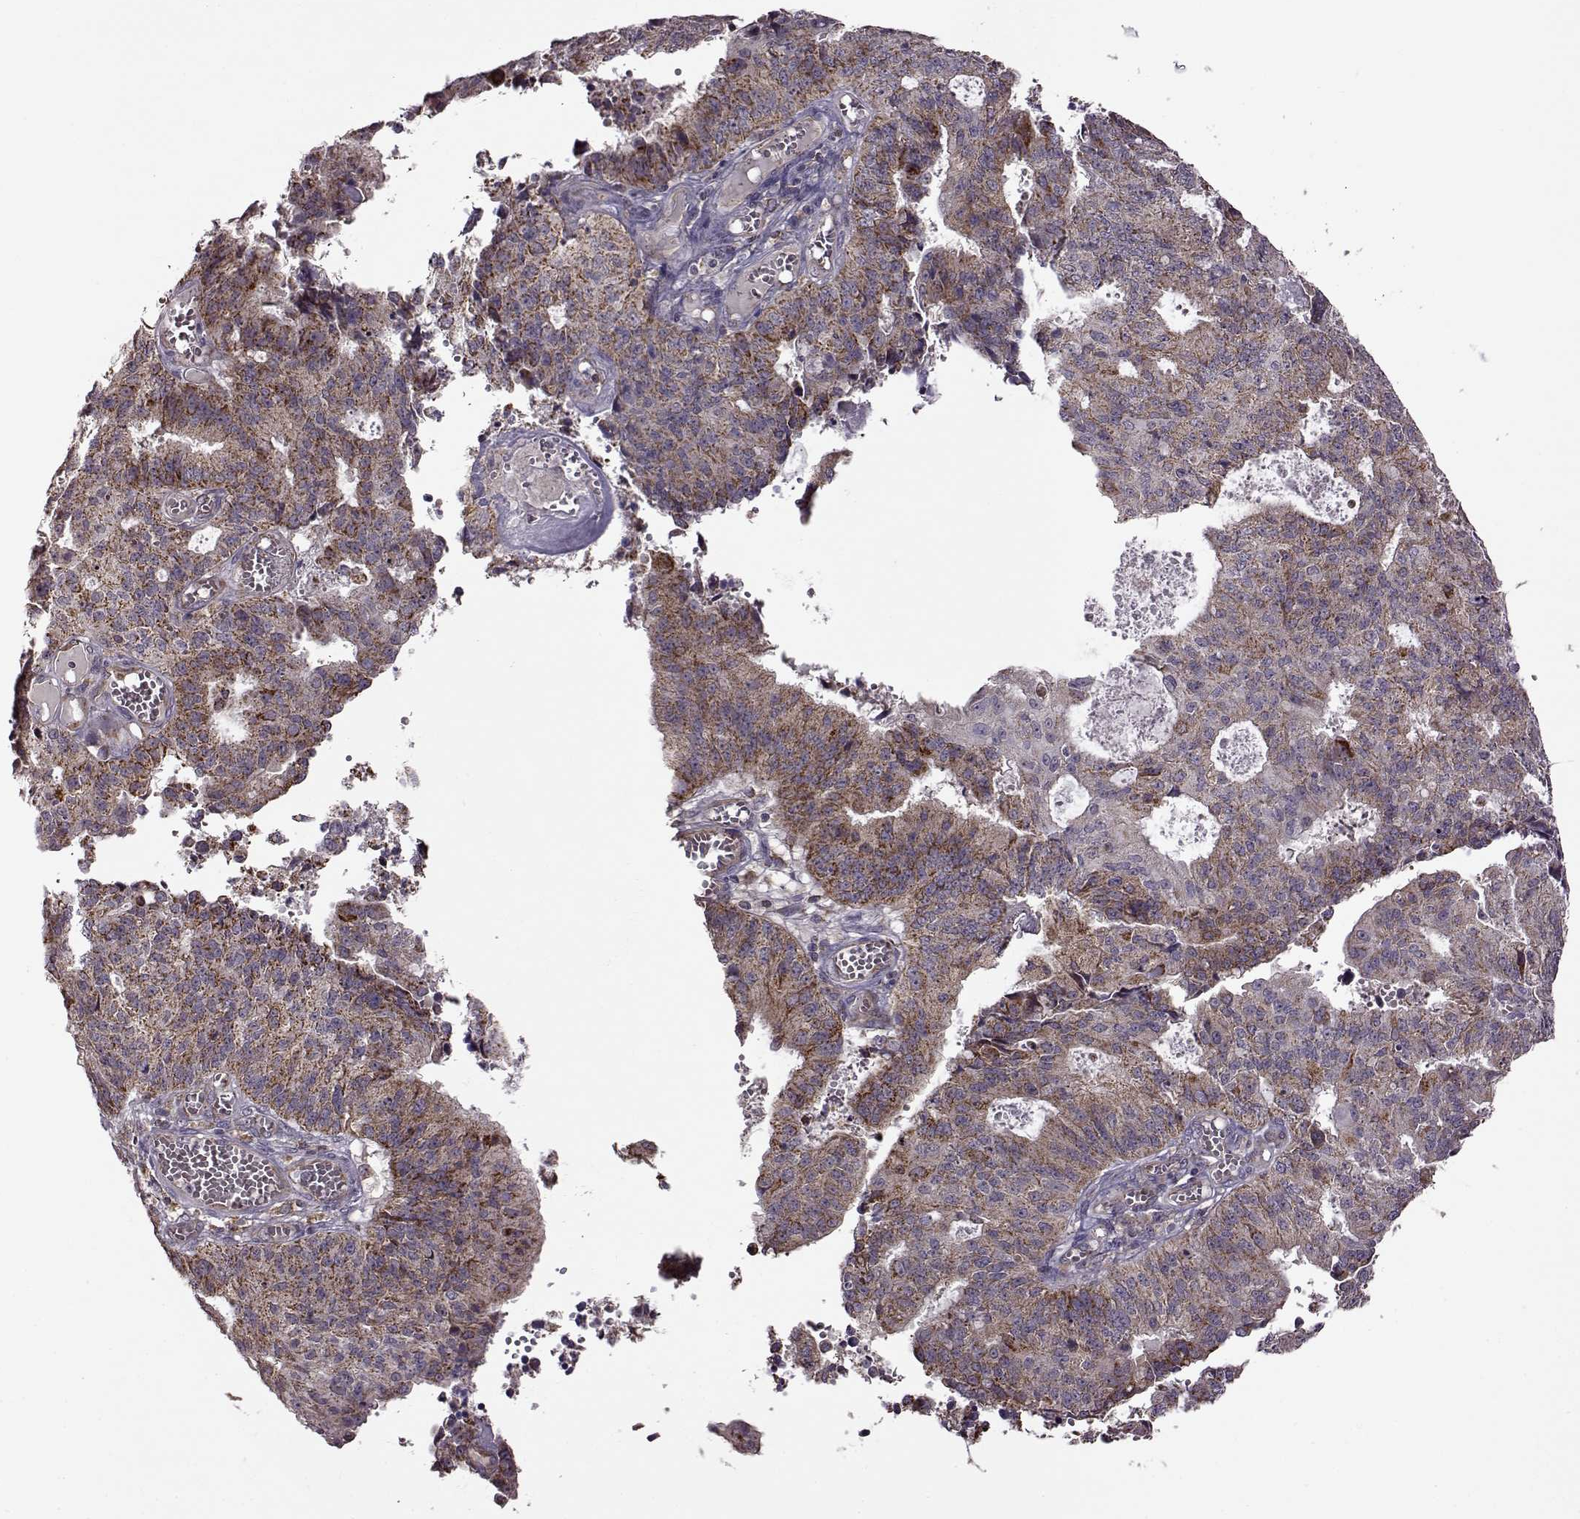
{"staining": {"intensity": "moderate", "quantity": ">75%", "location": "cytoplasmic/membranous"}, "tissue": "endometrial cancer", "cell_type": "Tumor cells", "image_type": "cancer", "snomed": [{"axis": "morphology", "description": "Adenocarcinoma, NOS"}, {"axis": "topography", "description": "Endometrium"}], "caption": "This histopathology image displays IHC staining of human endometrial cancer (adenocarcinoma), with medium moderate cytoplasmic/membranous staining in about >75% of tumor cells.", "gene": "MTSS1", "patient": {"sex": "female", "age": 82}}